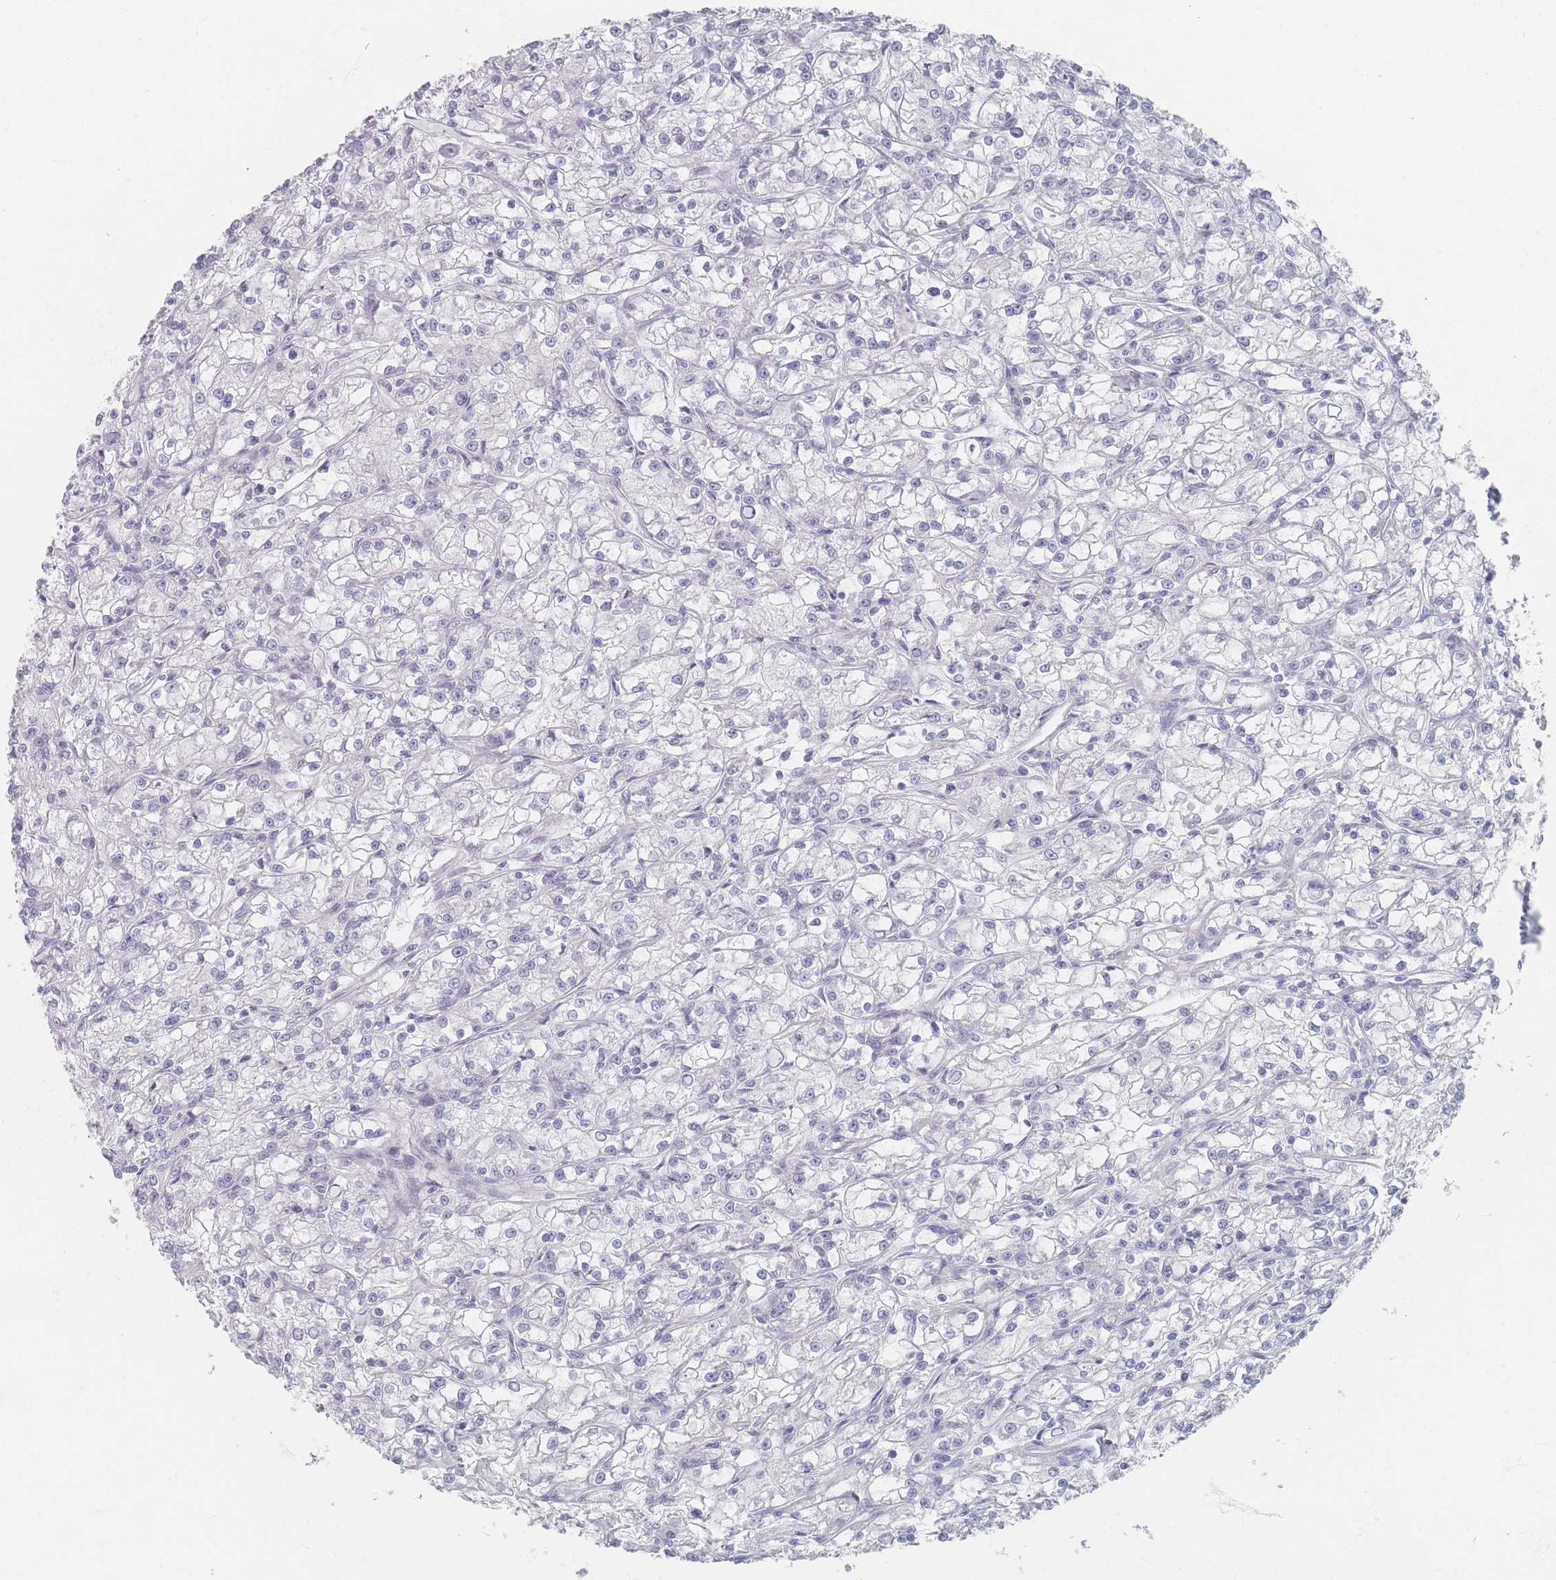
{"staining": {"intensity": "negative", "quantity": "none", "location": "none"}, "tissue": "renal cancer", "cell_type": "Tumor cells", "image_type": "cancer", "snomed": [{"axis": "morphology", "description": "Adenocarcinoma, NOS"}, {"axis": "topography", "description": "Kidney"}], "caption": "A photomicrograph of human renal cancer (adenocarcinoma) is negative for staining in tumor cells. (DAB (3,3'-diaminobenzidine) IHC, high magnification).", "gene": "CD37", "patient": {"sex": "female", "age": 59}}